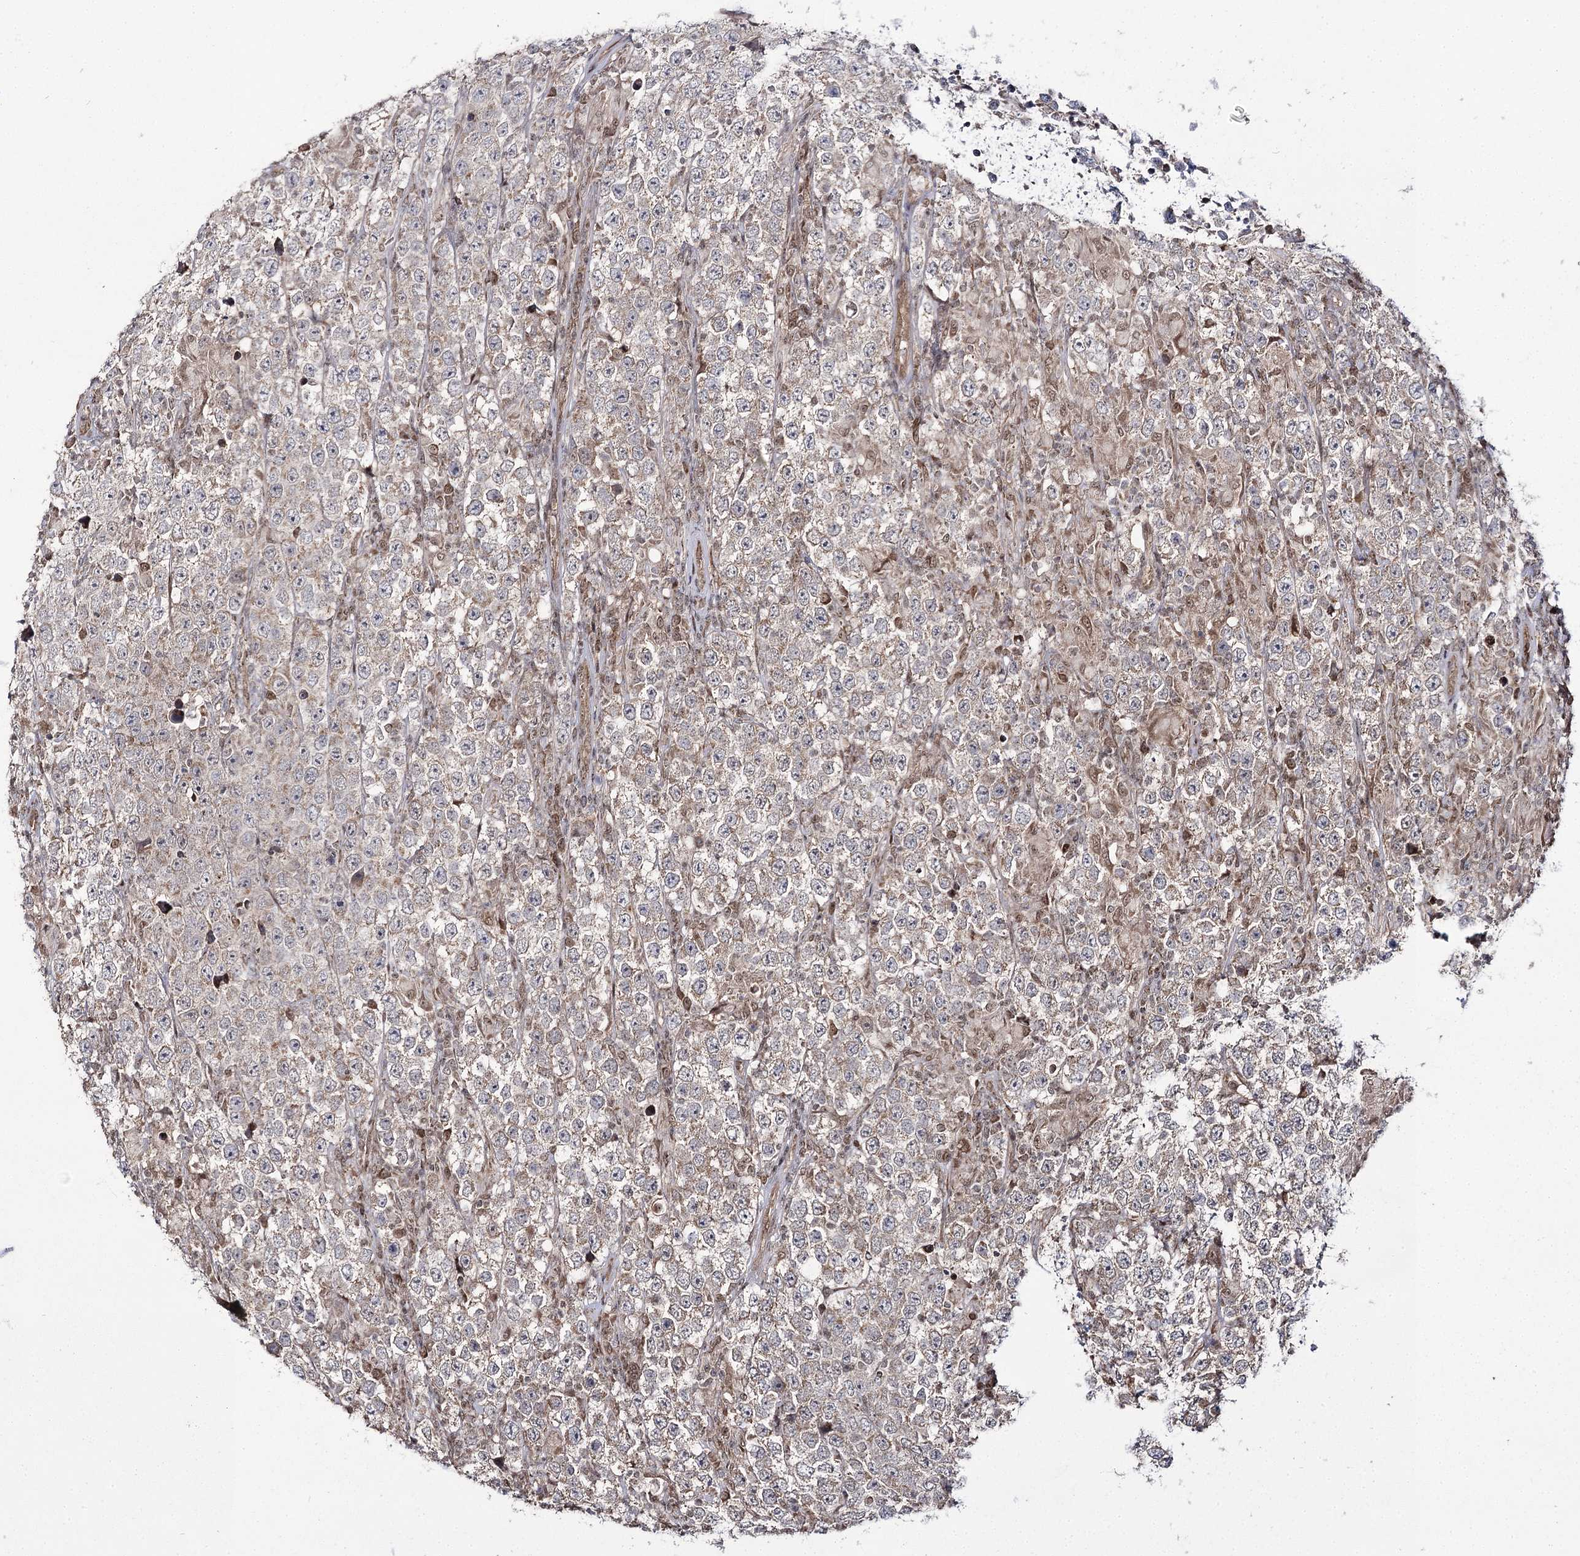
{"staining": {"intensity": "weak", "quantity": "25%-75%", "location": "cytoplasmic/membranous"}, "tissue": "testis cancer", "cell_type": "Tumor cells", "image_type": "cancer", "snomed": [{"axis": "morphology", "description": "Normal tissue, NOS"}, {"axis": "morphology", "description": "Urothelial carcinoma, High grade"}, {"axis": "morphology", "description": "Seminoma, NOS"}, {"axis": "morphology", "description": "Carcinoma, Embryonal, NOS"}, {"axis": "topography", "description": "Urinary bladder"}, {"axis": "topography", "description": "Testis"}], "caption": "IHC photomicrograph of human testis cancer stained for a protein (brown), which shows low levels of weak cytoplasmic/membranous staining in about 25%-75% of tumor cells.", "gene": "TRNT1", "patient": {"sex": "male", "age": 41}}